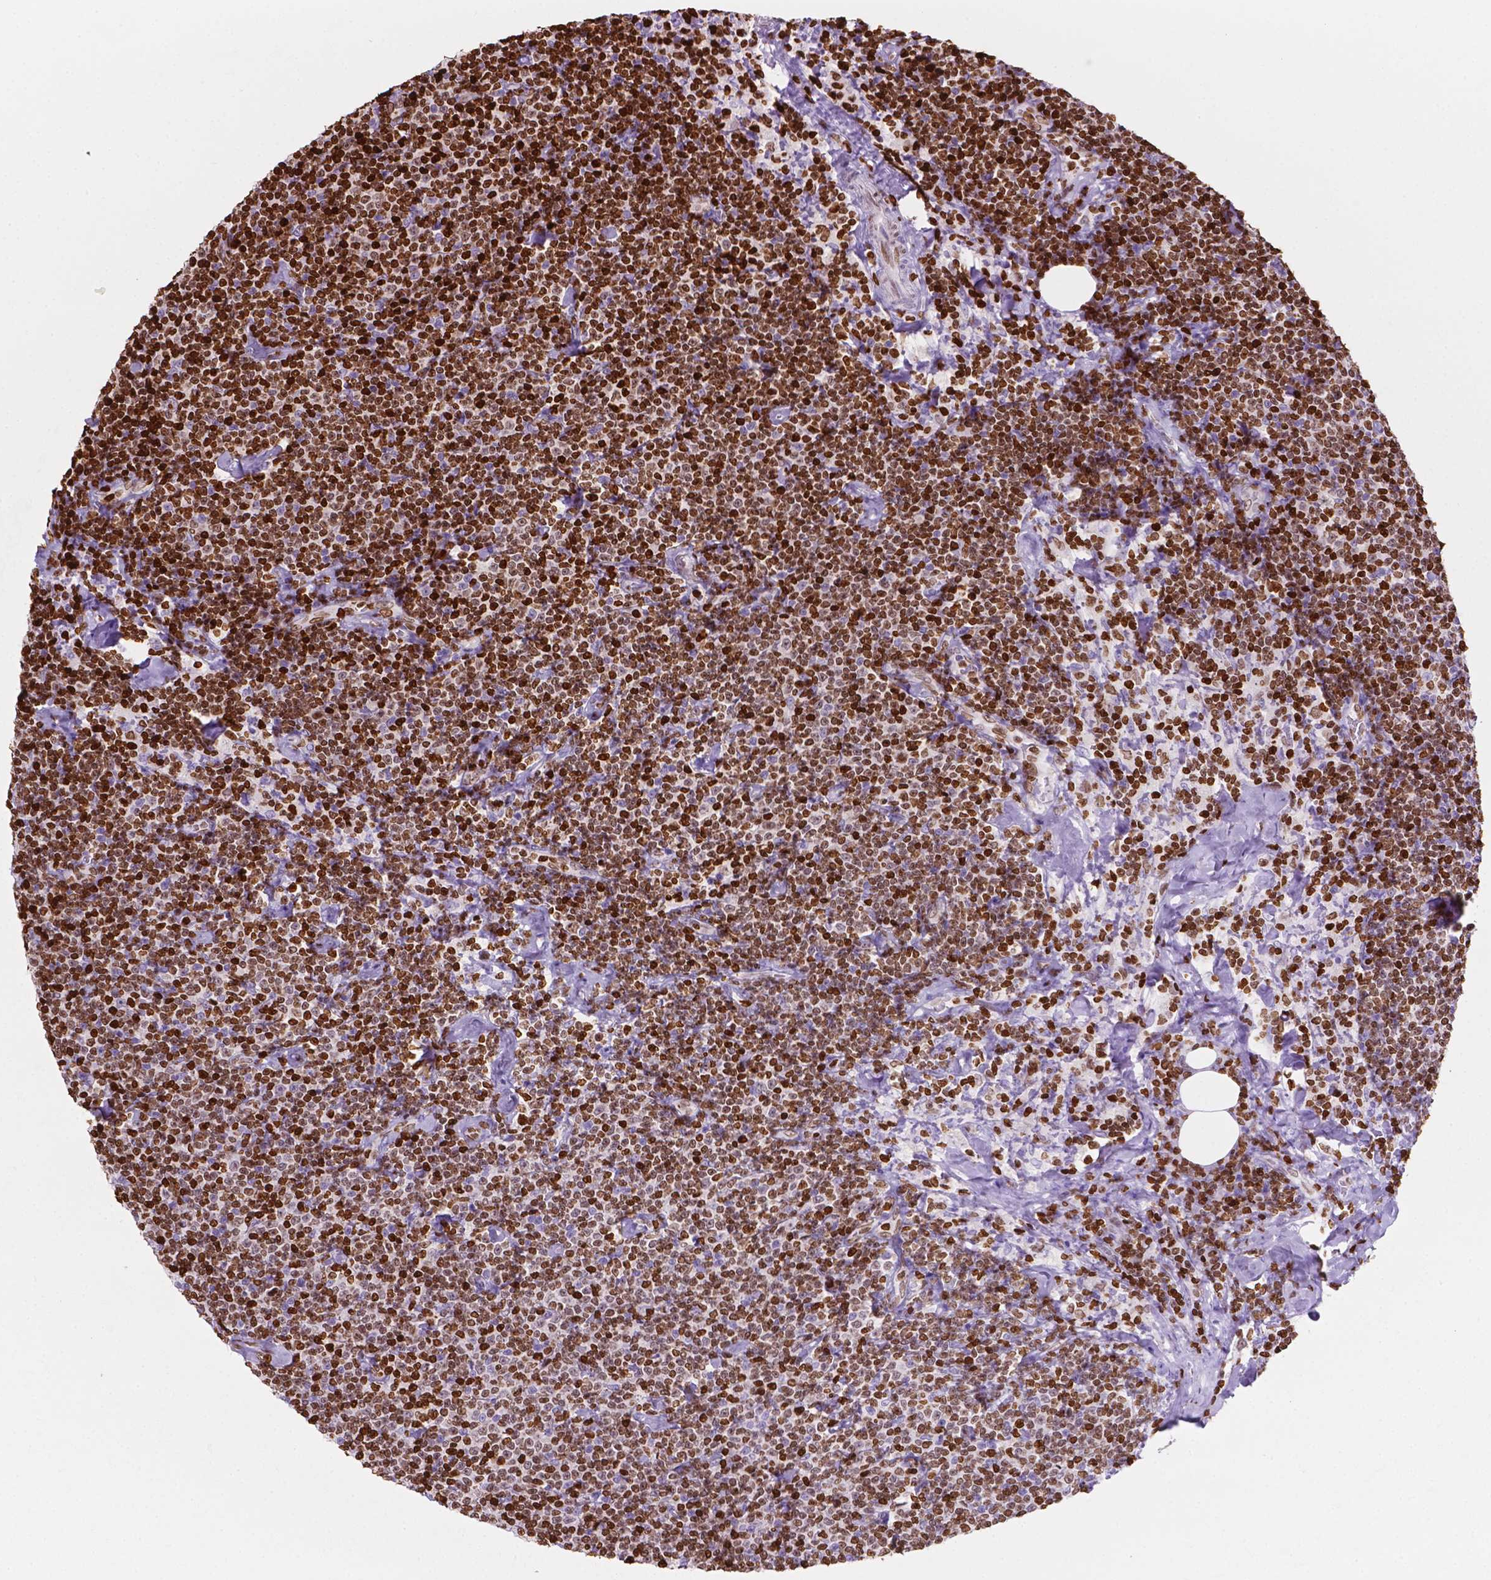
{"staining": {"intensity": "strong", "quantity": ">75%", "location": "nuclear"}, "tissue": "lymphoma", "cell_type": "Tumor cells", "image_type": "cancer", "snomed": [{"axis": "morphology", "description": "Malignant lymphoma, non-Hodgkin's type, Low grade"}, {"axis": "topography", "description": "Lymph node"}], "caption": "Malignant lymphoma, non-Hodgkin's type (low-grade) stained with a protein marker displays strong staining in tumor cells.", "gene": "CBY3", "patient": {"sex": "male", "age": 81}}